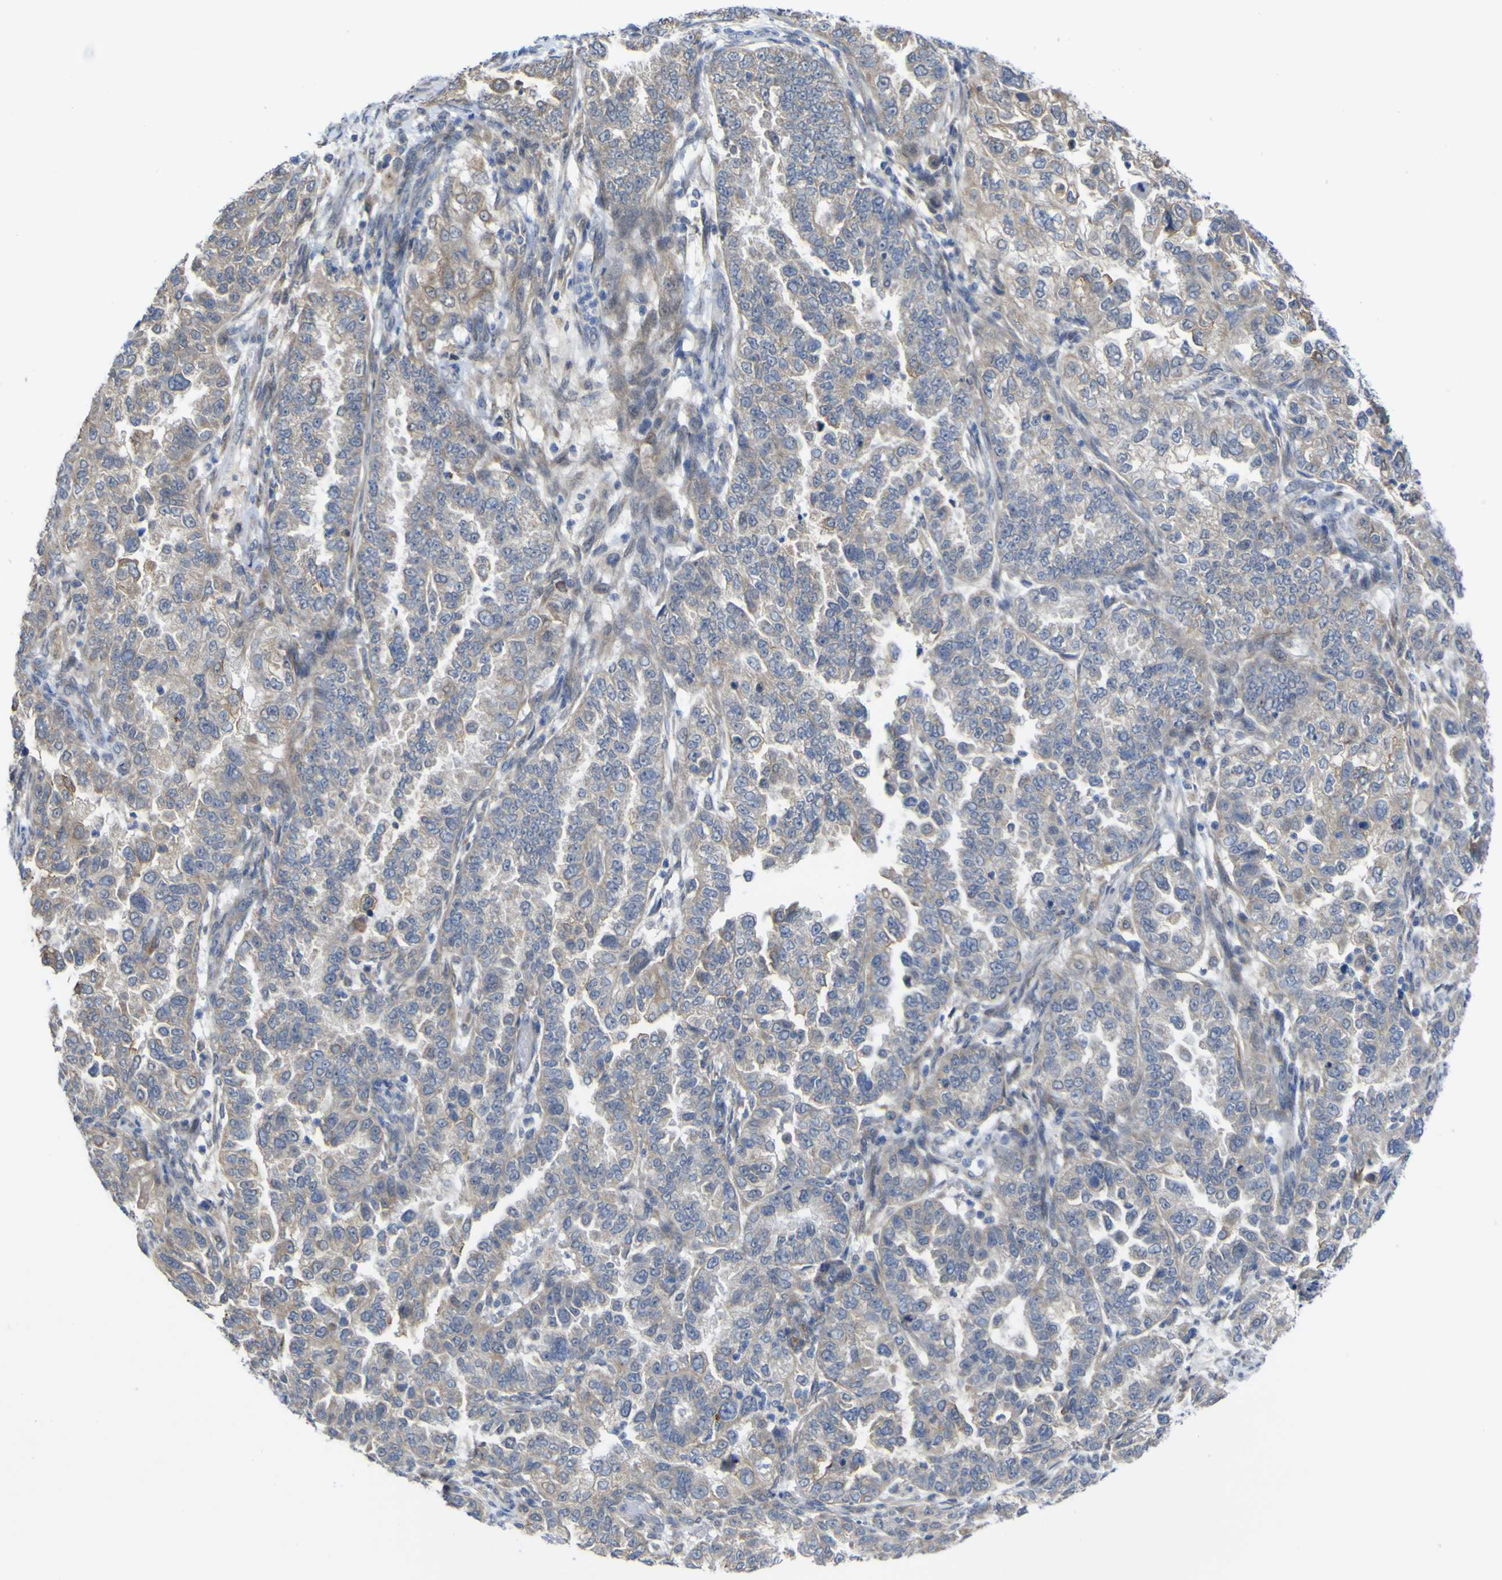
{"staining": {"intensity": "weak", "quantity": "<25%", "location": "cytoplasmic/membranous"}, "tissue": "endometrial cancer", "cell_type": "Tumor cells", "image_type": "cancer", "snomed": [{"axis": "morphology", "description": "Adenocarcinoma, NOS"}, {"axis": "topography", "description": "Endometrium"}], "caption": "This histopathology image is of endometrial cancer (adenocarcinoma) stained with IHC to label a protein in brown with the nuclei are counter-stained blue. There is no positivity in tumor cells.", "gene": "TNFRSF11A", "patient": {"sex": "female", "age": 85}}